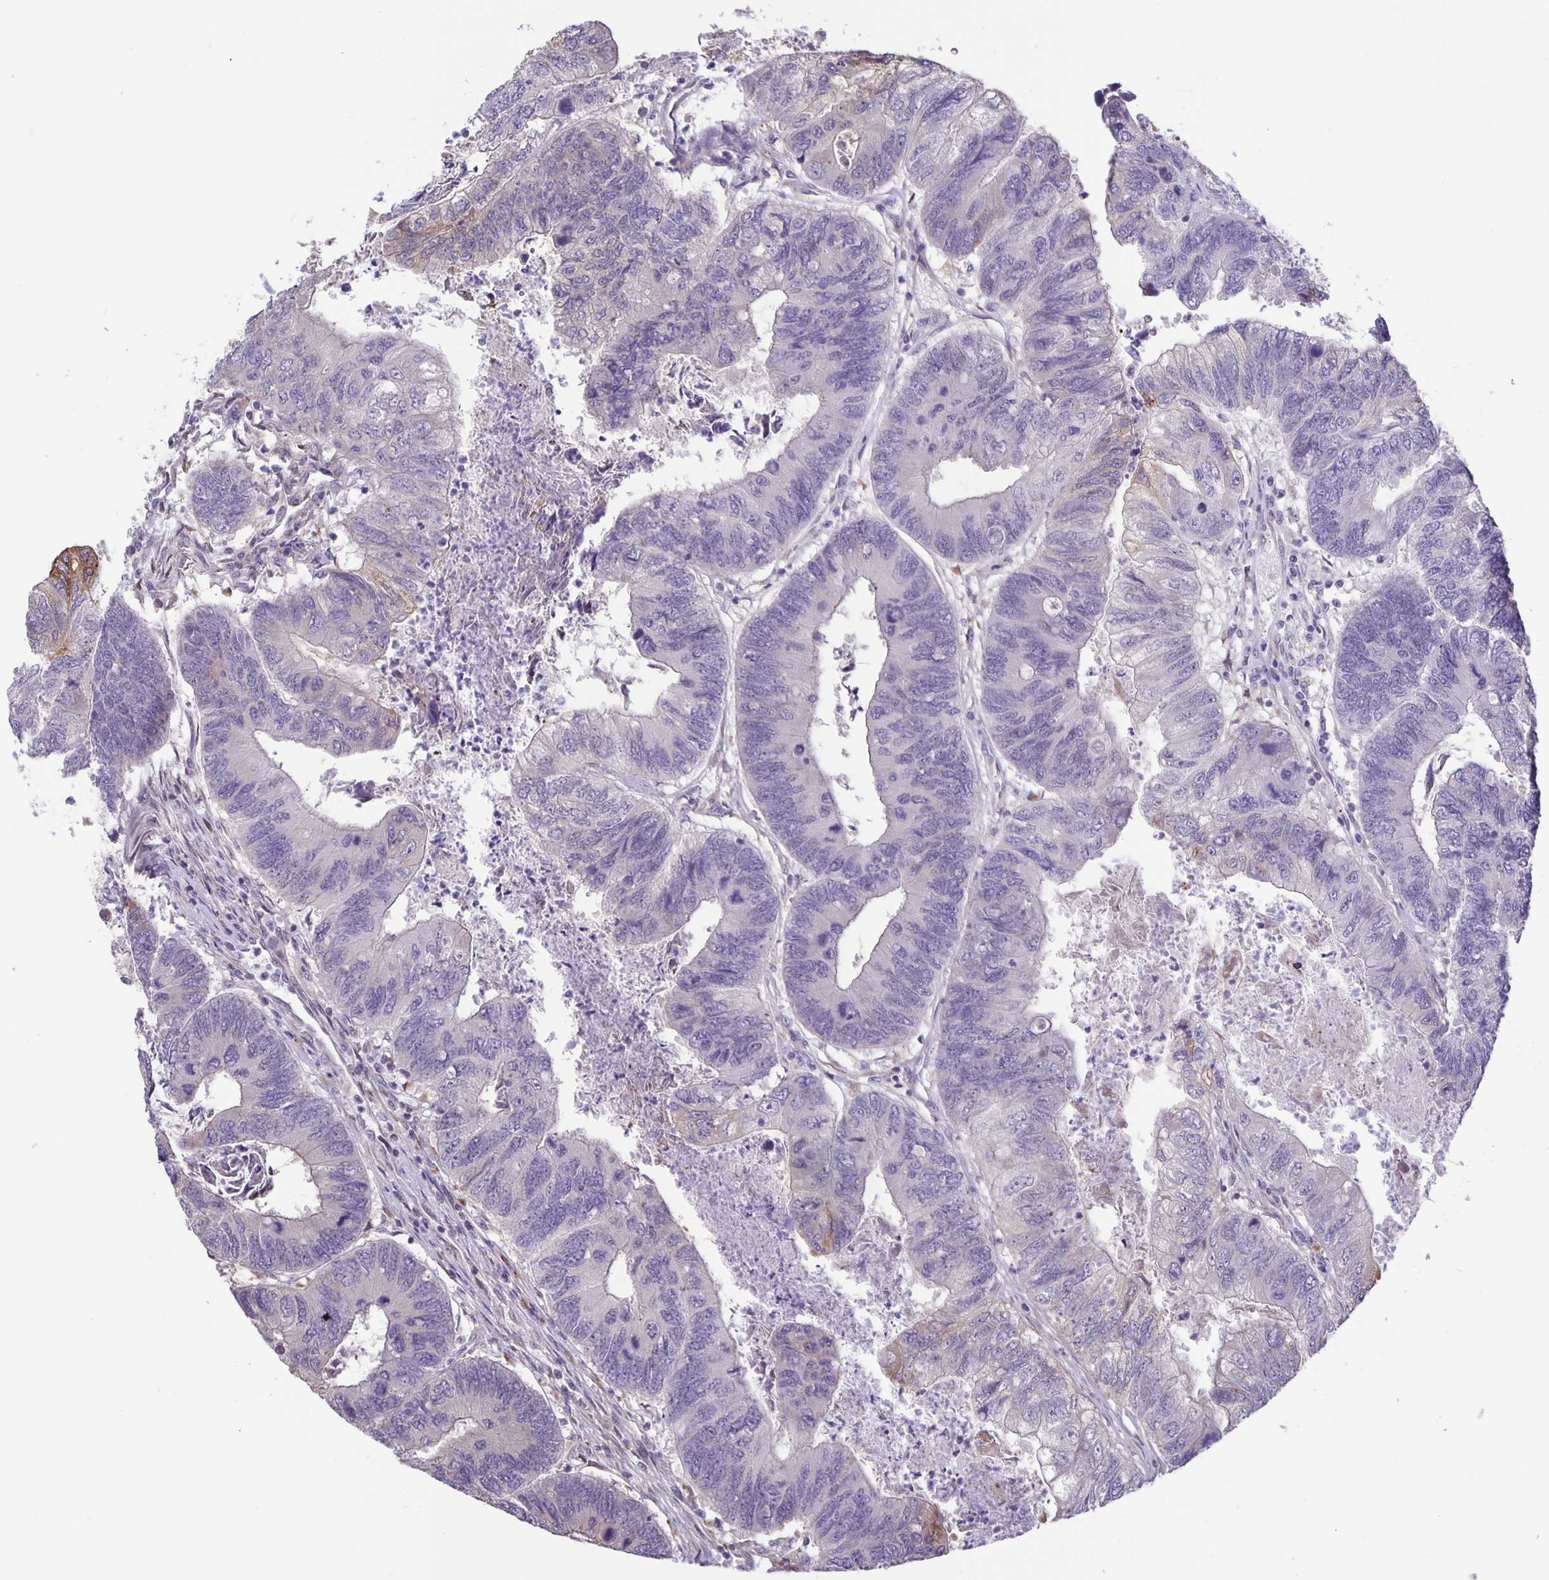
{"staining": {"intensity": "negative", "quantity": "none", "location": "none"}, "tissue": "colorectal cancer", "cell_type": "Tumor cells", "image_type": "cancer", "snomed": [{"axis": "morphology", "description": "Adenocarcinoma, NOS"}, {"axis": "topography", "description": "Colon"}], "caption": "DAB (3,3'-diaminobenzidine) immunohistochemical staining of human colorectal adenocarcinoma displays no significant staining in tumor cells.", "gene": "MAPK12", "patient": {"sex": "female", "age": 67}}